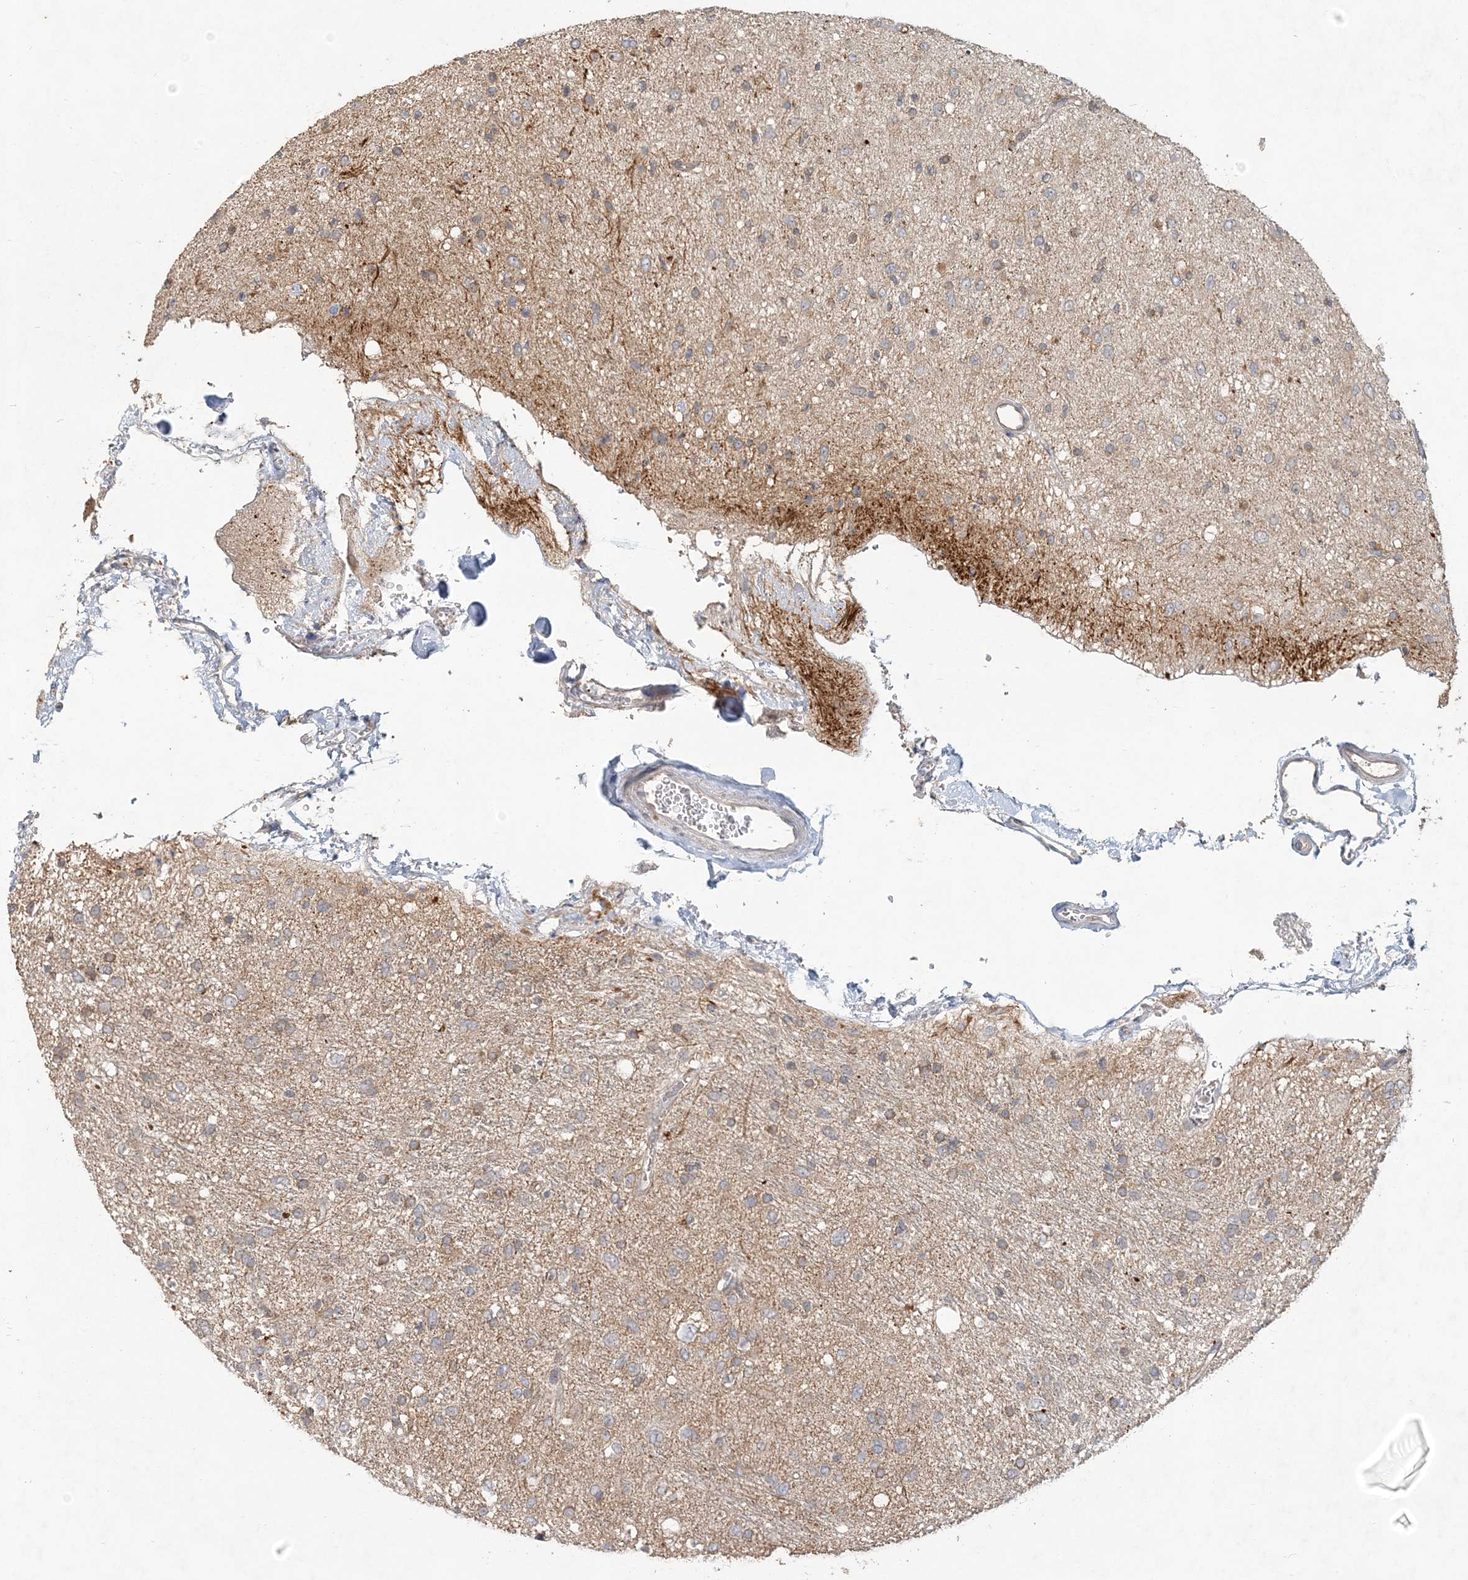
{"staining": {"intensity": "moderate", "quantity": "<25%", "location": "cytoplasmic/membranous"}, "tissue": "glioma", "cell_type": "Tumor cells", "image_type": "cancer", "snomed": [{"axis": "morphology", "description": "Glioma, malignant, Low grade"}, {"axis": "topography", "description": "Brain"}], "caption": "Immunohistochemistry of human malignant glioma (low-grade) shows low levels of moderate cytoplasmic/membranous expression in approximately <25% of tumor cells.", "gene": "RAB14", "patient": {"sex": "male", "age": 77}}